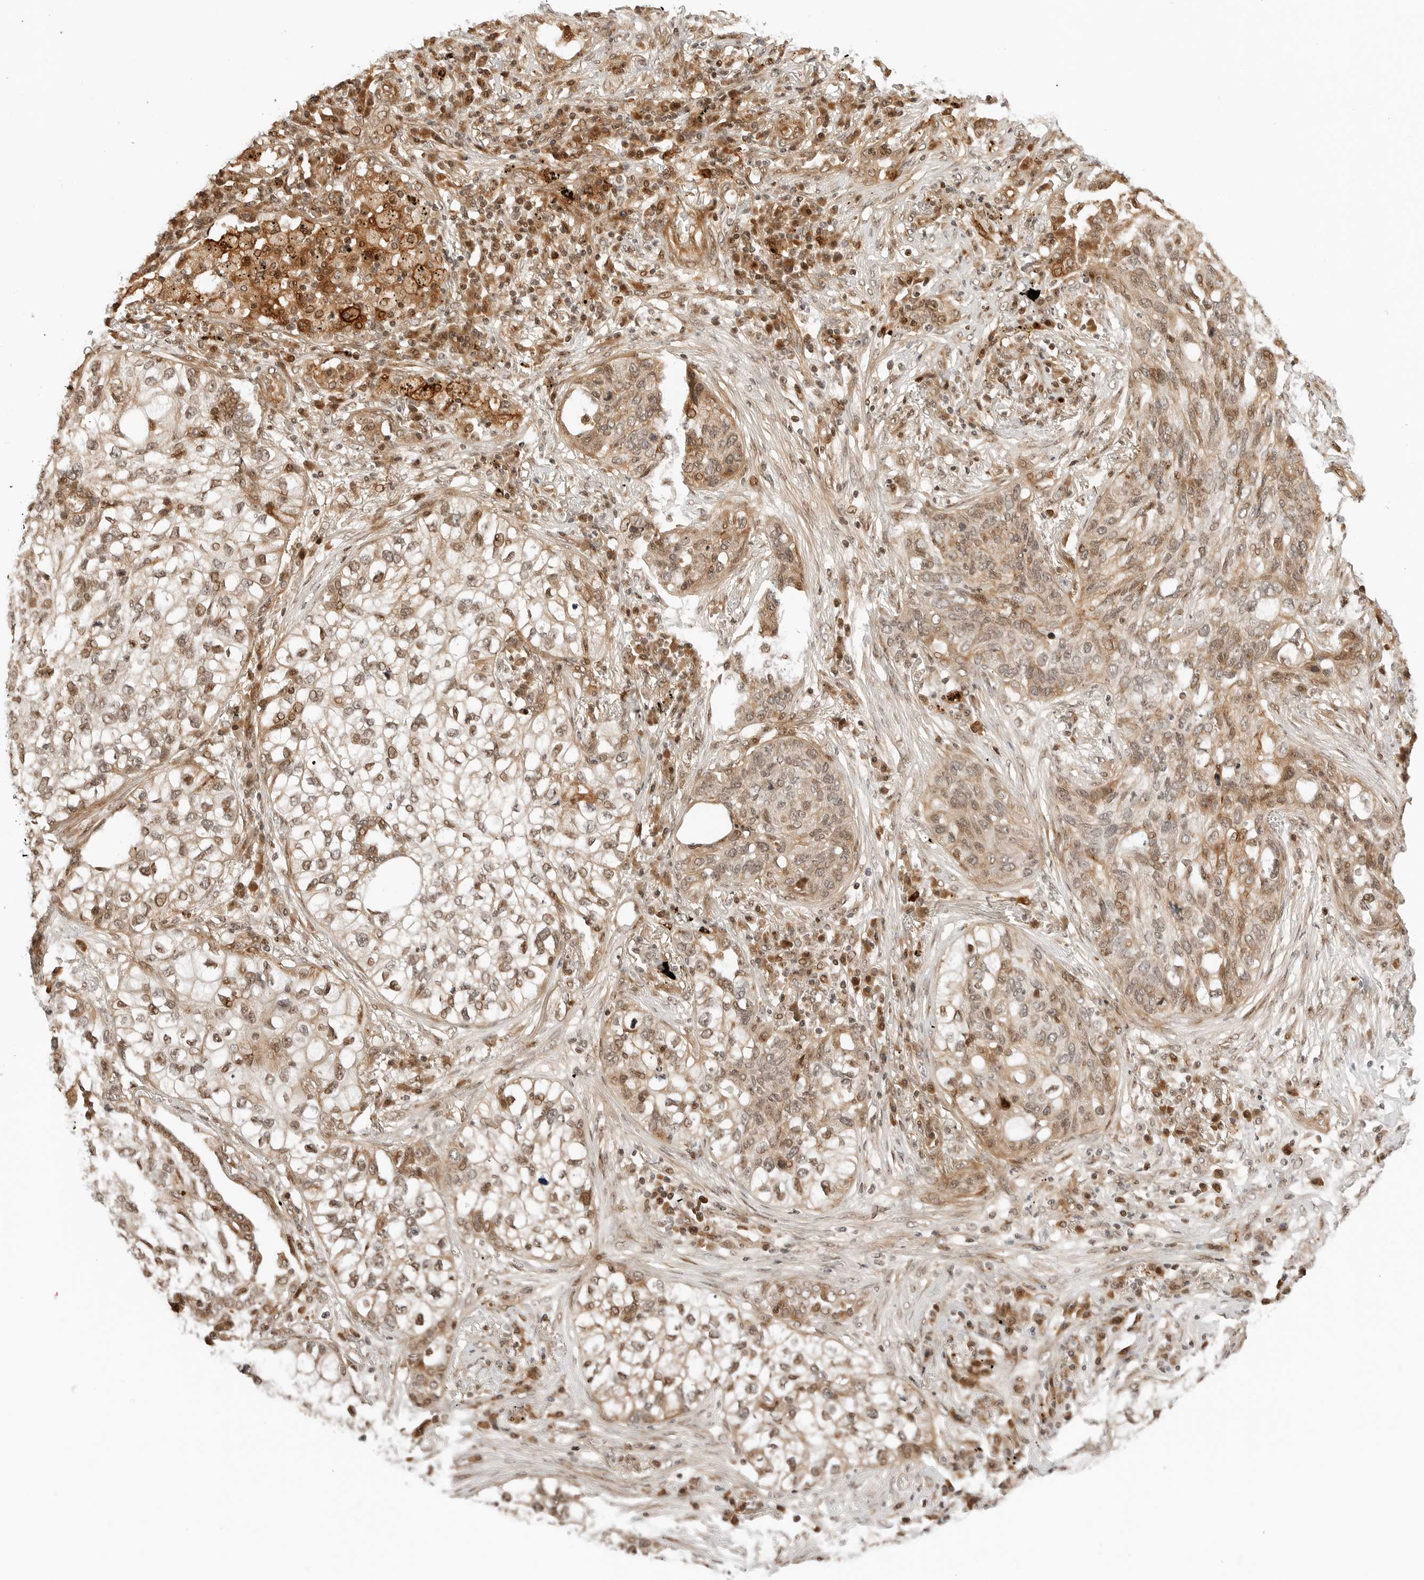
{"staining": {"intensity": "moderate", "quantity": ">75%", "location": "cytoplasmic/membranous,nuclear"}, "tissue": "lung cancer", "cell_type": "Tumor cells", "image_type": "cancer", "snomed": [{"axis": "morphology", "description": "Squamous cell carcinoma, NOS"}, {"axis": "topography", "description": "Lung"}], "caption": "Protein analysis of squamous cell carcinoma (lung) tissue exhibits moderate cytoplasmic/membranous and nuclear expression in about >75% of tumor cells.", "gene": "GEM", "patient": {"sex": "female", "age": 63}}